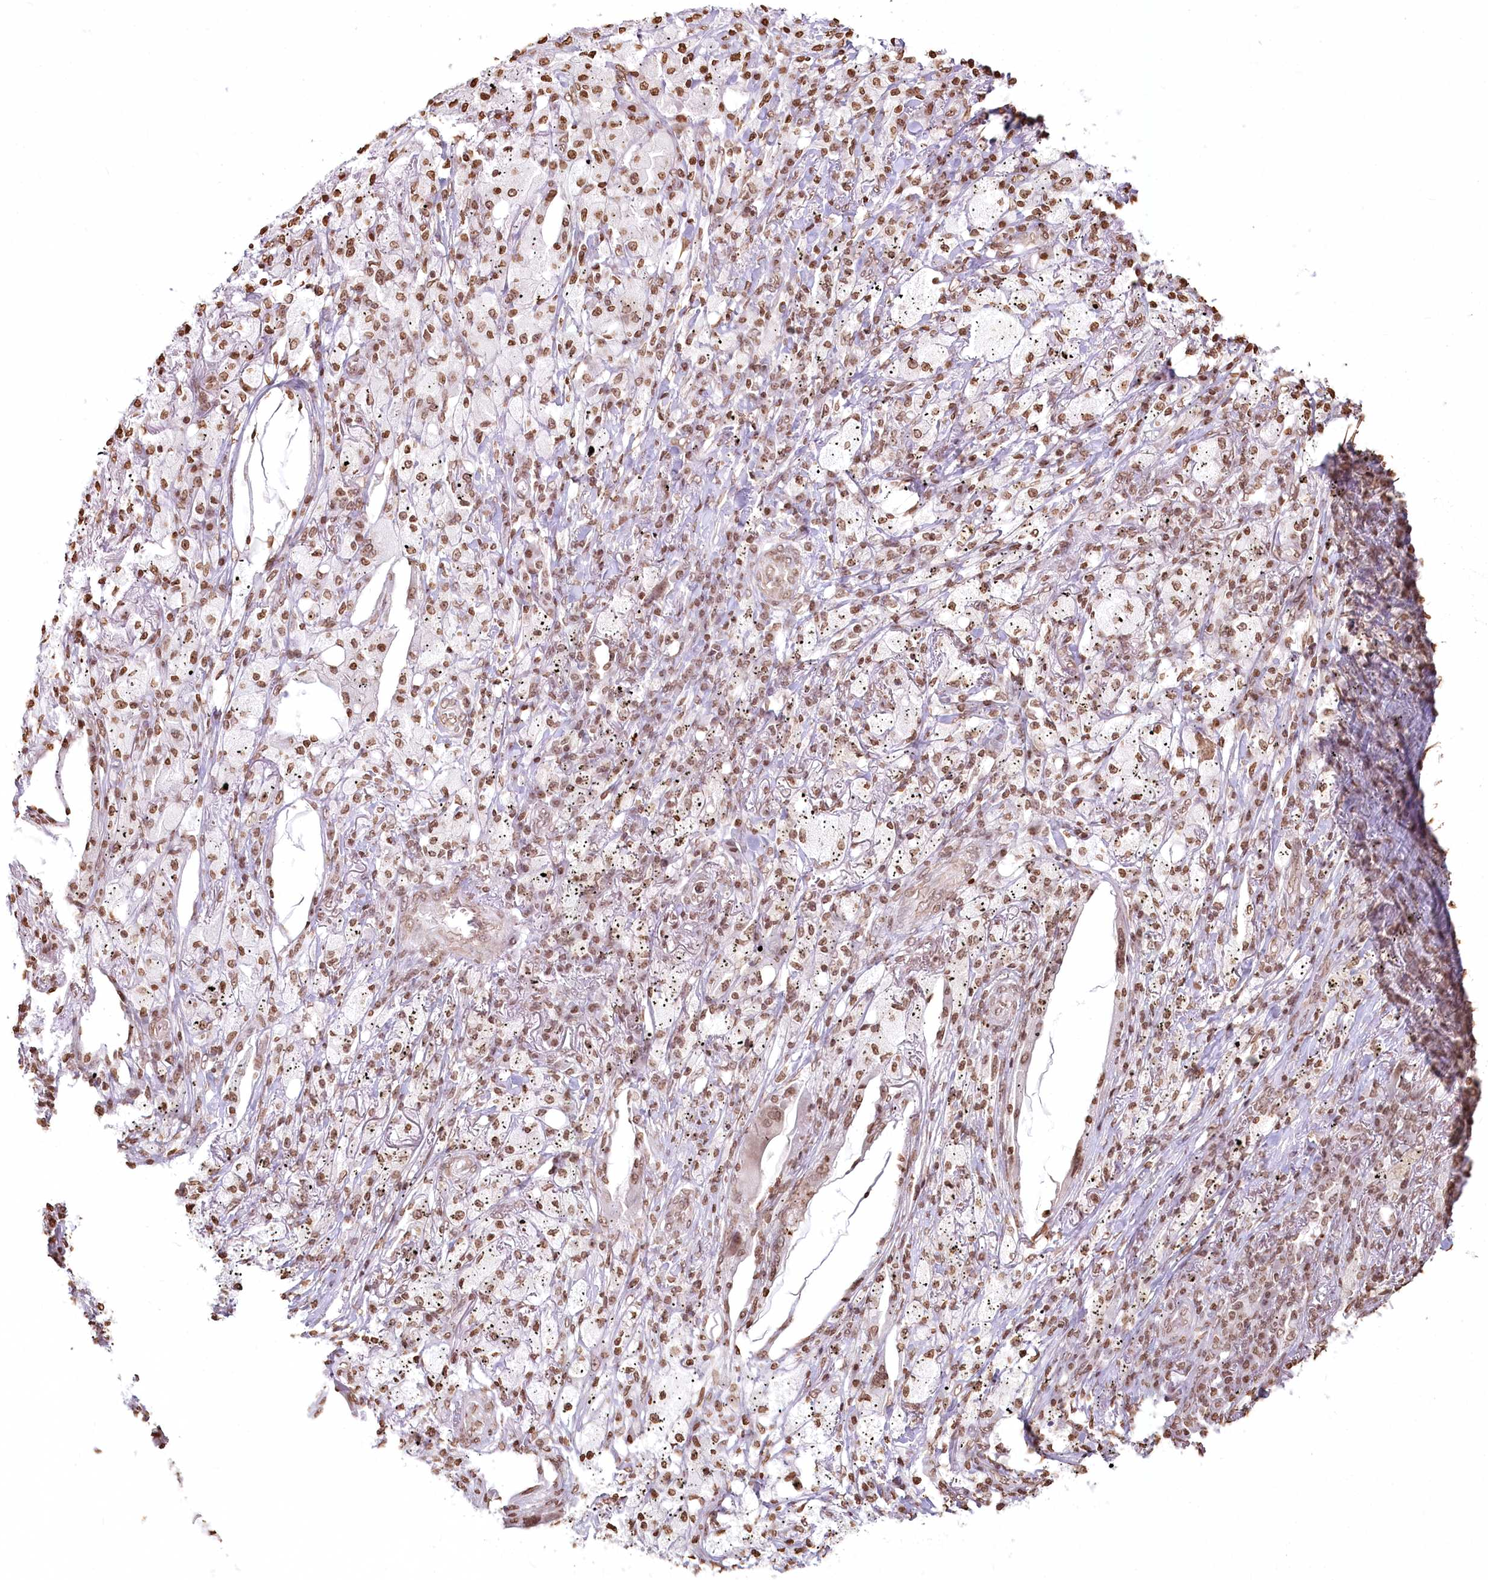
{"staining": {"intensity": "moderate", "quantity": ">75%", "location": "nuclear"}, "tissue": "lung cancer", "cell_type": "Tumor cells", "image_type": "cancer", "snomed": [{"axis": "morphology", "description": "Squamous cell carcinoma, NOS"}, {"axis": "topography", "description": "Lung"}], "caption": "Protein staining of lung cancer (squamous cell carcinoma) tissue shows moderate nuclear positivity in approximately >75% of tumor cells.", "gene": "FAM13A", "patient": {"sex": "female", "age": 63}}